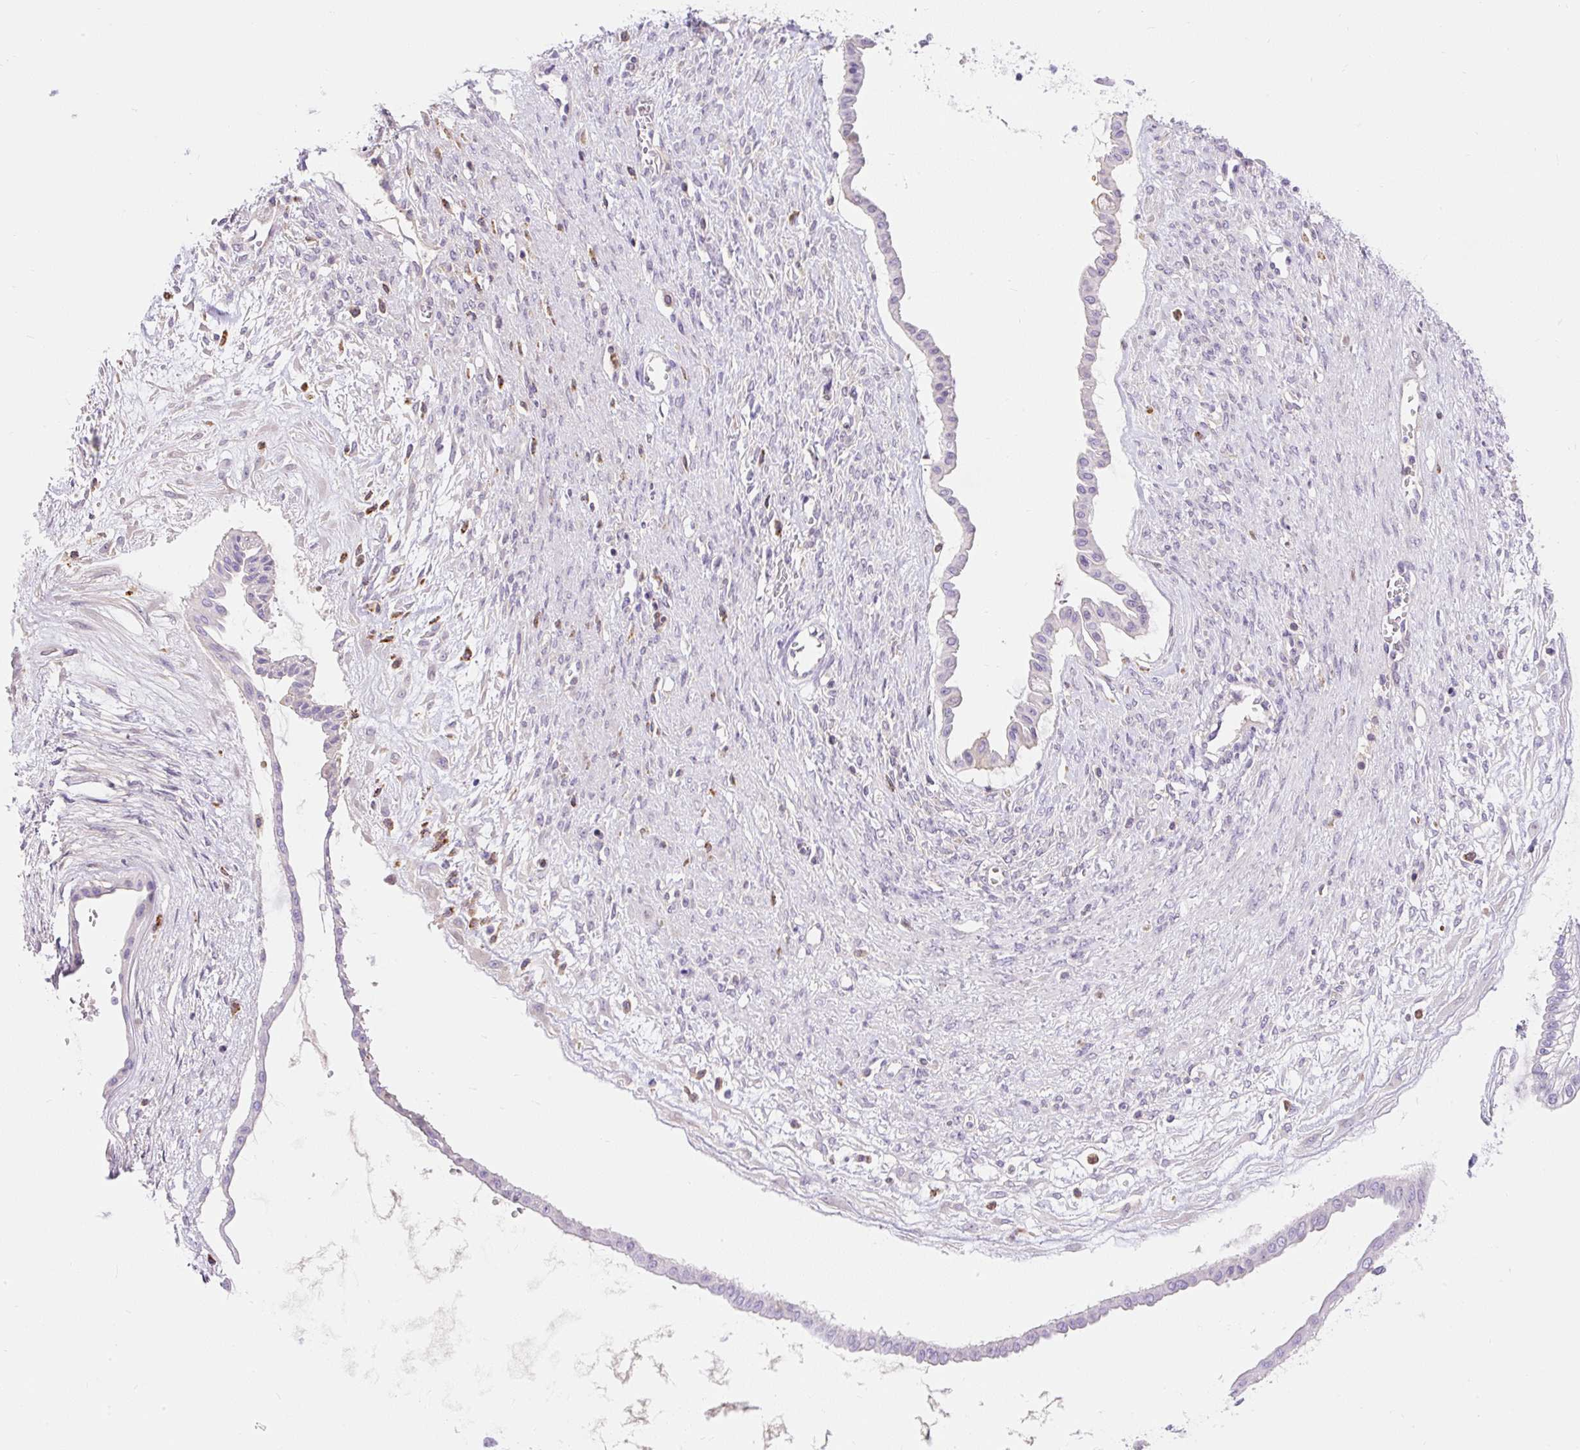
{"staining": {"intensity": "negative", "quantity": "none", "location": "none"}, "tissue": "ovarian cancer", "cell_type": "Tumor cells", "image_type": "cancer", "snomed": [{"axis": "morphology", "description": "Cystadenocarcinoma, mucinous, NOS"}, {"axis": "topography", "description": "Ovary"}], "caption": "This is an IHC image of human ovarian mucinous cystadenocarcinoma. There is no positivity in tumor cells.", "gene": "TMEM150C", "patient": {"sex": "female", "age": 73}}